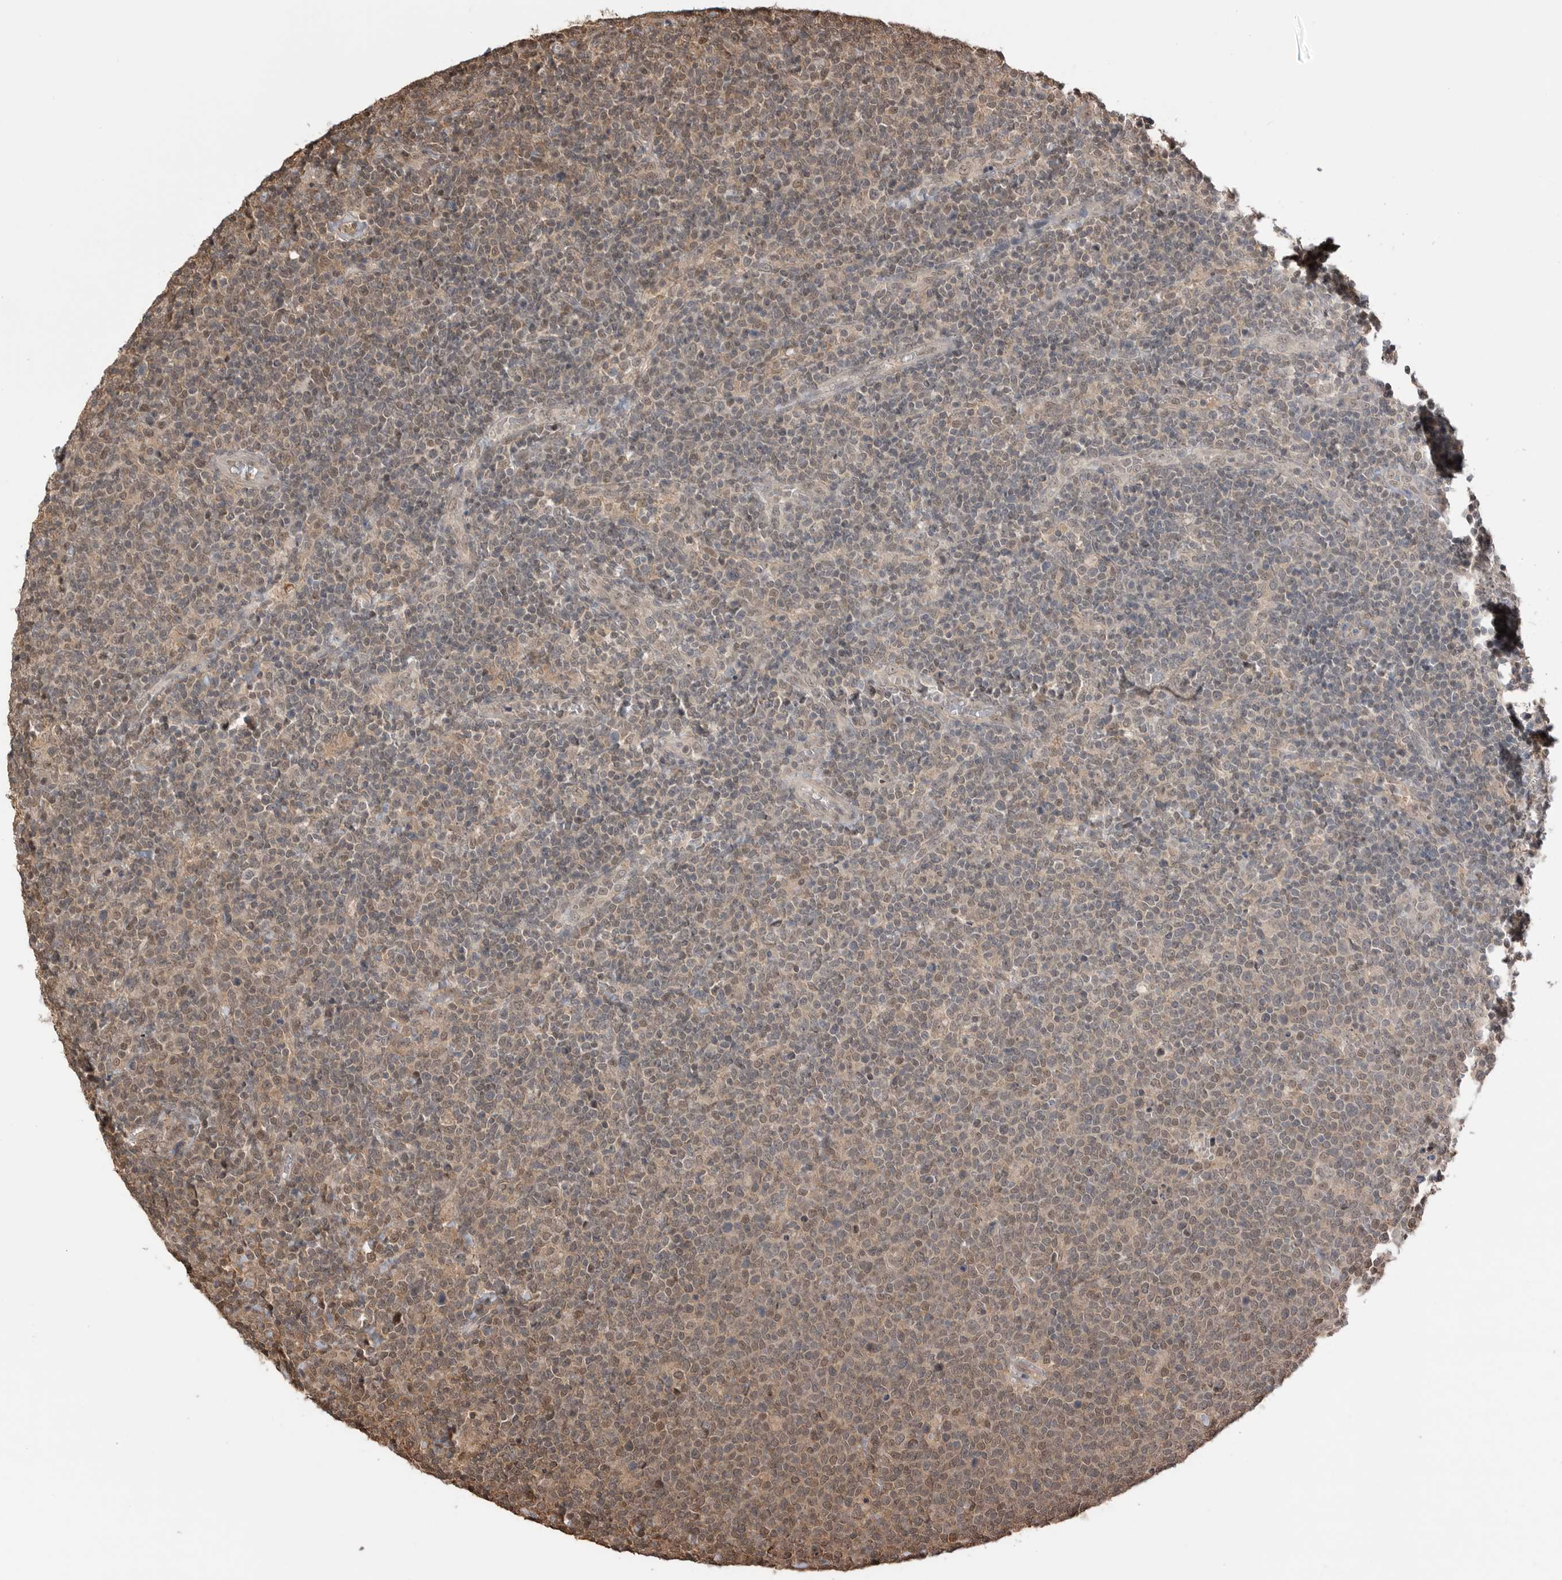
{"staining": {"intensity": "weak", "quantity": "25%-75%", "location": "nuclear"}, "tissue": "lymphoma", "cell_type": "Tumor cells", "image_type": "cancer", "snomed": [{"axis": "morphology", "description": "Malignant lymphoma, non-Hodgkin's type, High grade"}, {"axis": "topography", "description": "Lymph node"}], "caption": "A low amount of weak nuclear positivity is appreciated in approximately 25%-75% of tumor cells in lymphoma tissue.", "gene": "PEAK1", "patient": {"sex": "male", "age": 61}}